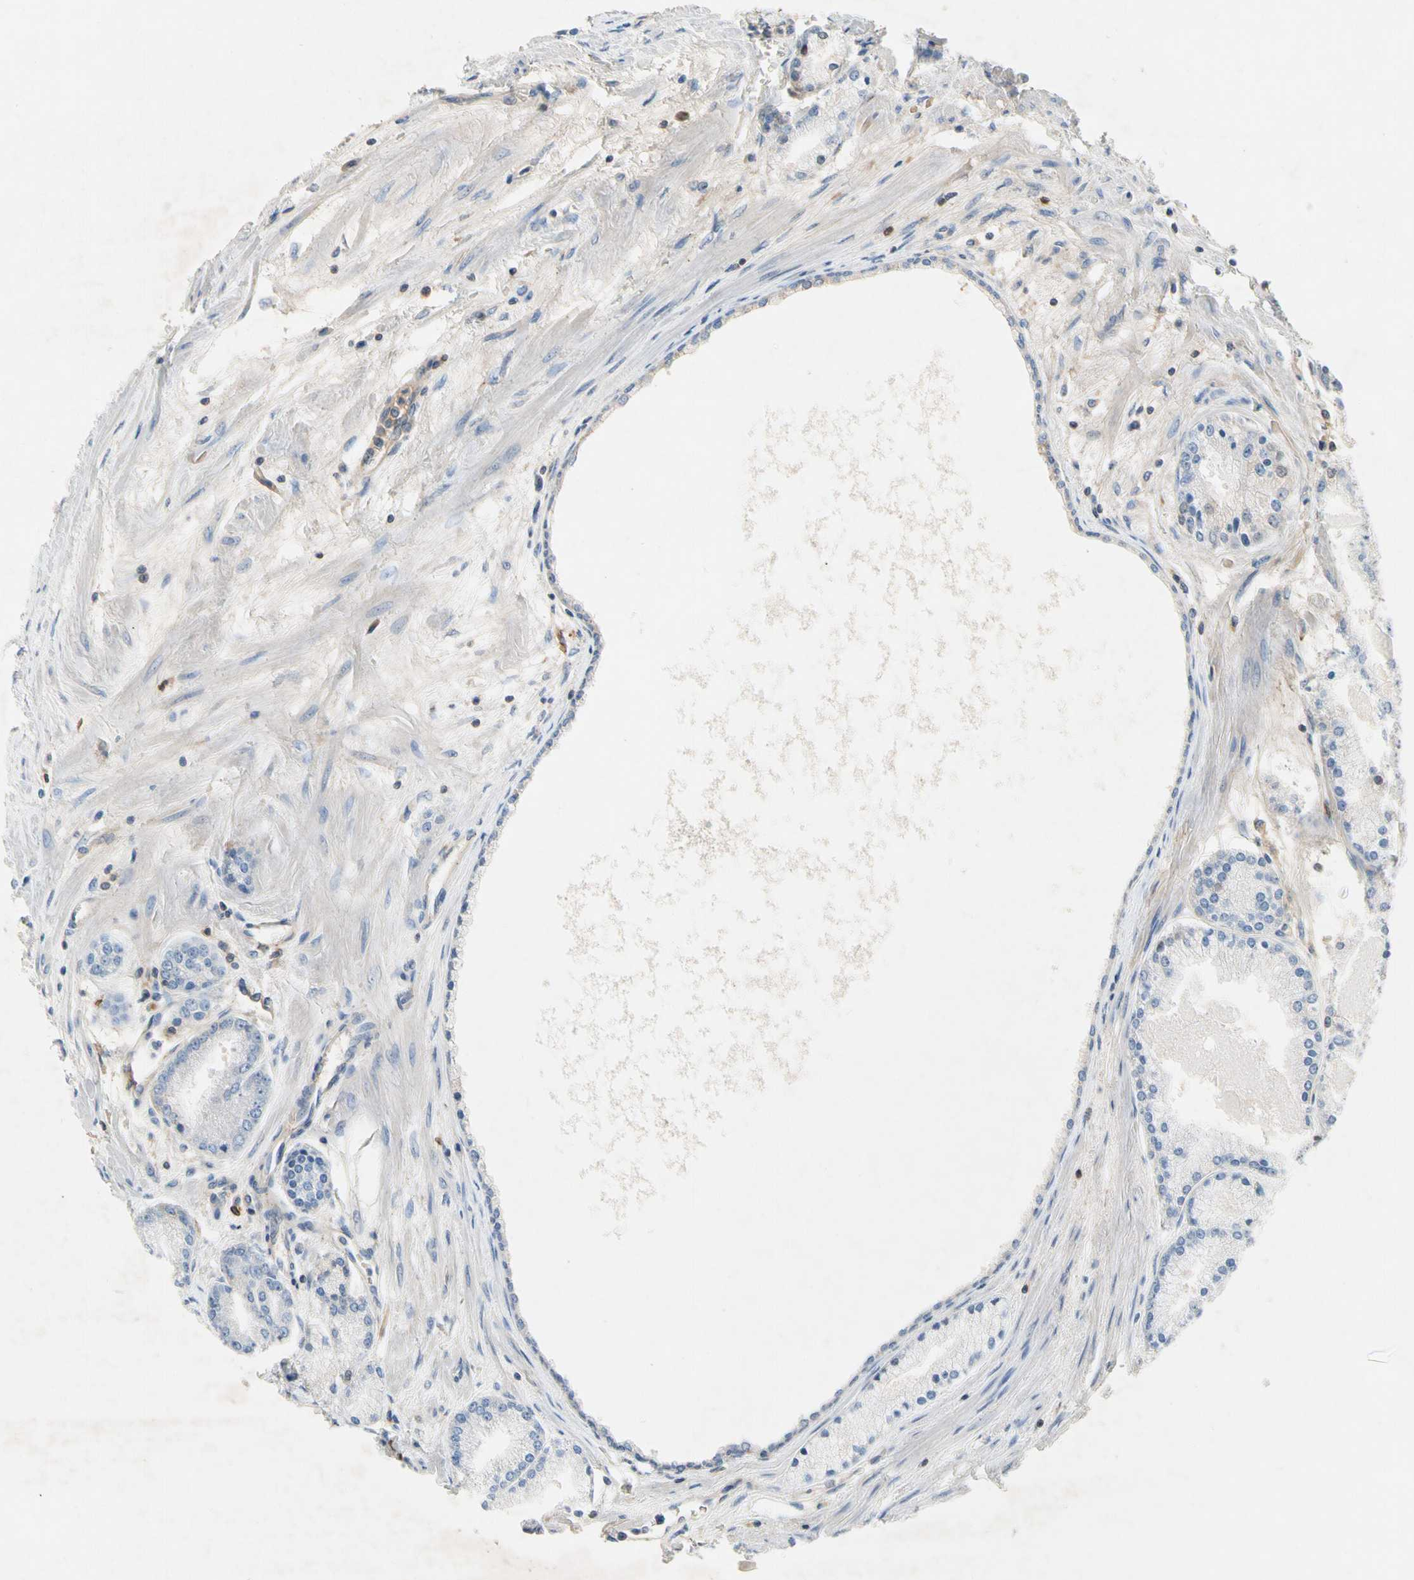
{"staining": {"intensity": "negative", "quantity": "none", "location": "none"}, "tissue": "prostate cancer", "cell_type": "Tumor cells", "image_type": "cancer", "snomed": [{"axis": "morphology", "description": "Adenocarcinoma, High grade"}, {"axis": "topography", "description": "Prostate"}], "caption": "A micrograph of human prostate cancer (adenocarcinoma (high-grade)) is negative for staining in tumor cells.", "gene": "NDFIP2", "patient": {"sex": "male", "age": 61}}